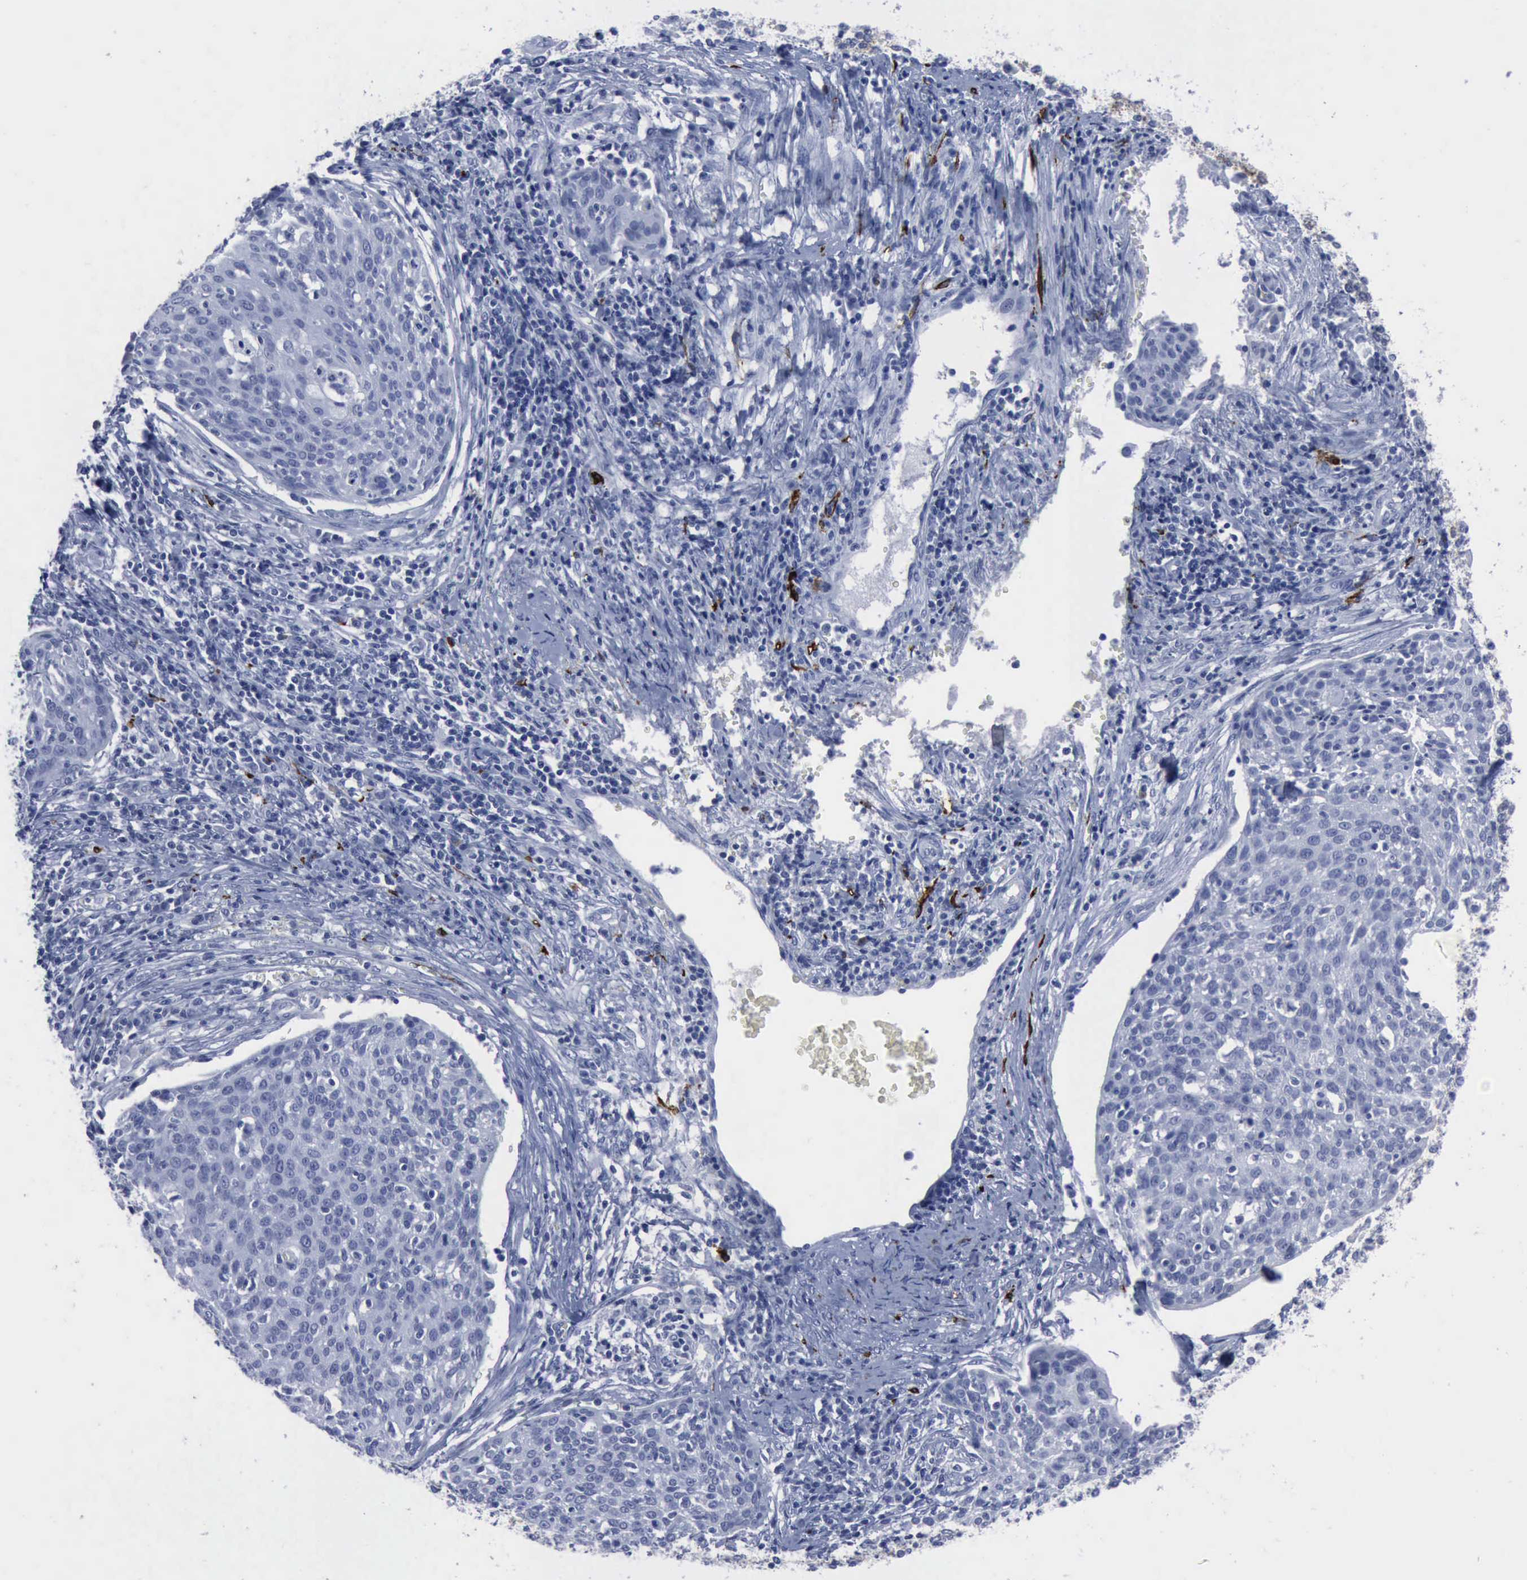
{"staining": {"intensity": "negative", "quantity": "none", "location": "none"}, "tissue": "cervical cancer", "cell_type": "Tumor cells", "image_type": "cancer", "snomed": [{"axis": "morphology", "description": "Squamous cell carcinoma, NOS"}, {"axis": "topography", "description": "Cervix"}], "caption": "An immunohistochemistry (IHC) micrograph of cervical squamous cell carcinoma is shown. There is no staining in tumor cells of cervical squamous cell carcinoma.", "gene": "NGFR", "patient": {"sex": "female", "age": 38}}